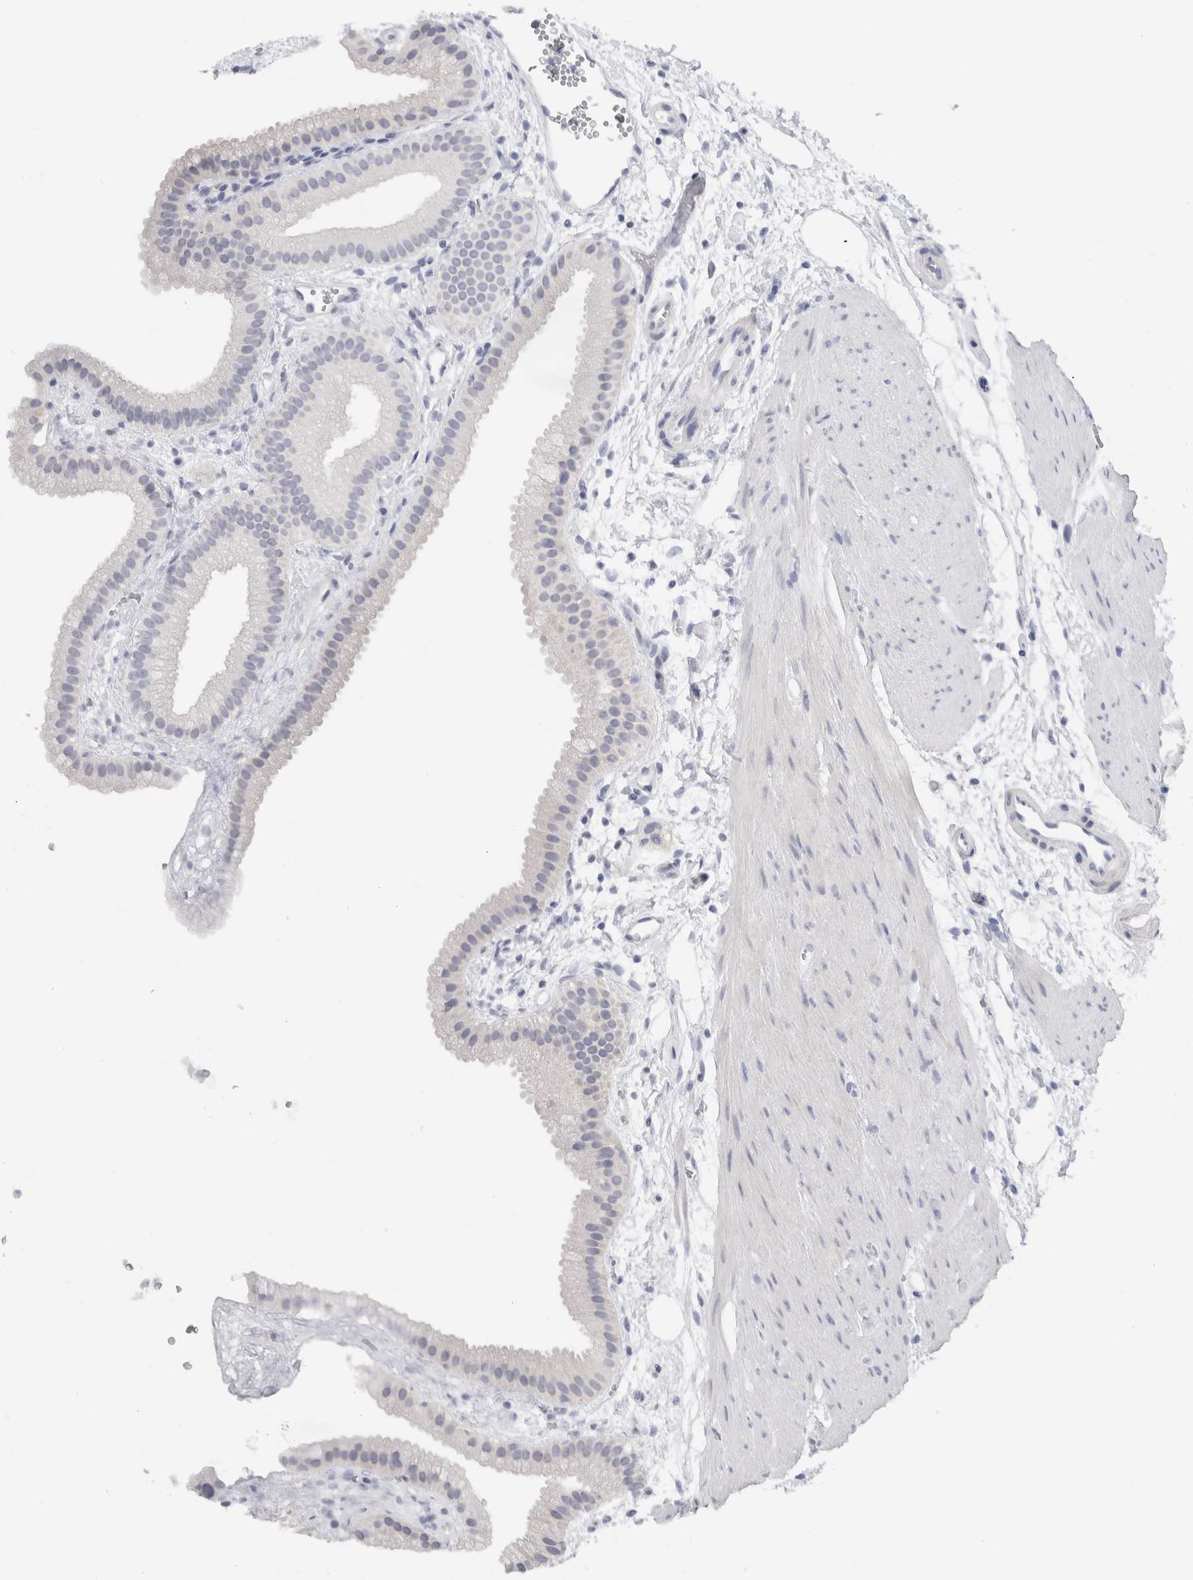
{"staining": {"intensity": "negative", "quantity": "none", "location": "none"}, "tissue": "gallbladder", "cell_type": "Glandular cells", "image_type": "normal", "snomed": [{"axis": "morphology", "description": "Normal tissue, NOS"}, {"axis": "topography", "description": "Gallbladder"}], "caption": "IHC image of normal gallbladder stained for a protein (brown), which shows no staining in glandular cells. (DAB immunohistochemistry visualized using brightfield microscopy, high magnification).", "gene": "C9orf50", "patient": {"sex": "female", "age": 64}}